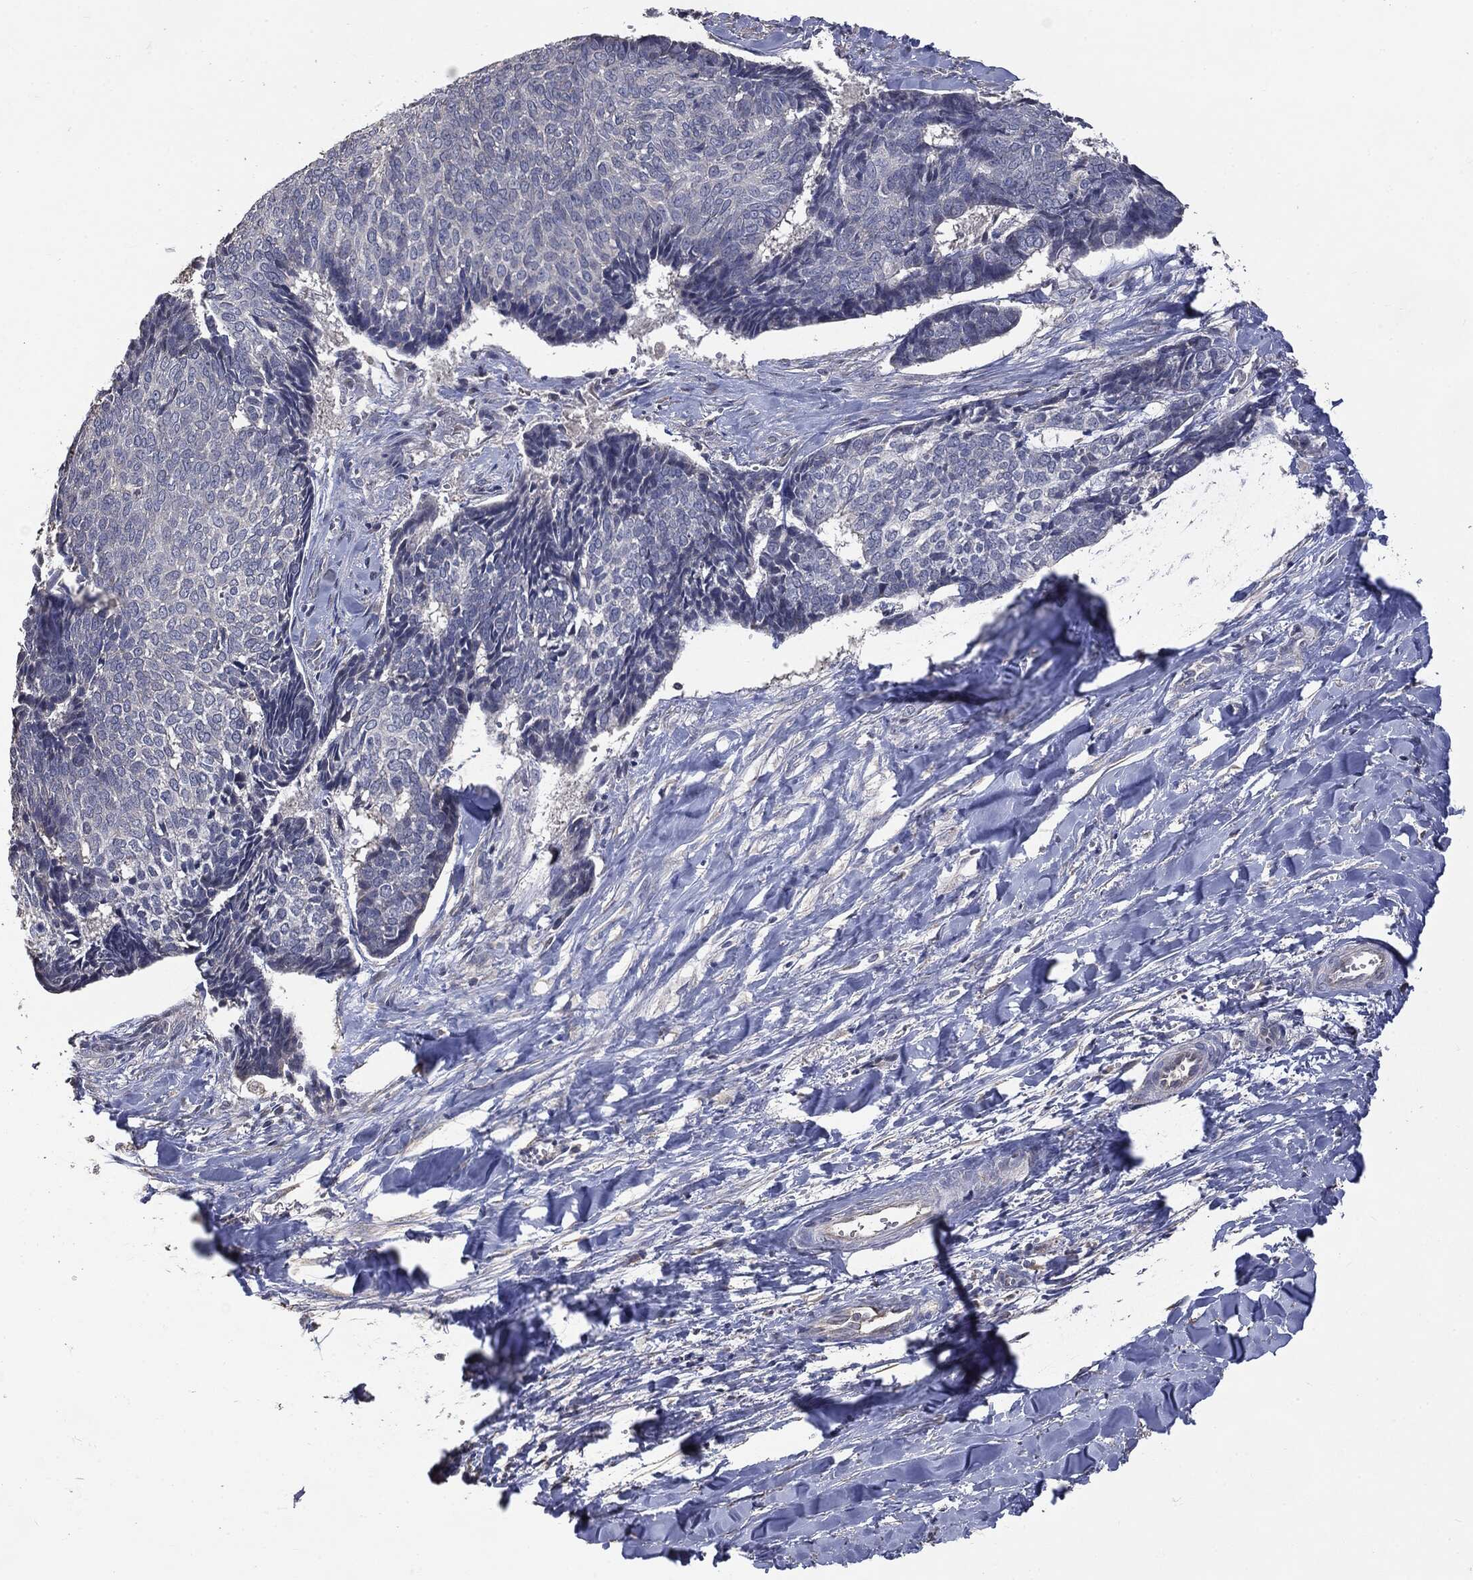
{"staining": {"intensity": "negative", "quantity": "none", "location": "none"}, "tissue": "skin cancer", "cell_type": "Tumor cells", "image_type": "cancer", "snomed": [{"axis": "morphology", "description": "Basal cell carcinoma"}, {"axis": "topography", "description": "Skin"}], "caption": "A high-resolution micrograph shows IHC staining of basal cell carcinoma (skin), which shows no significant positivity in tumor cells. The staining was performed using DAB to visualize the protein expression in brown, while the nuclei were stained in blue with hematoxylin (Magnification: 20x).", "gene": "MTOR", "patient": {"sex": "male", "age": 86}}